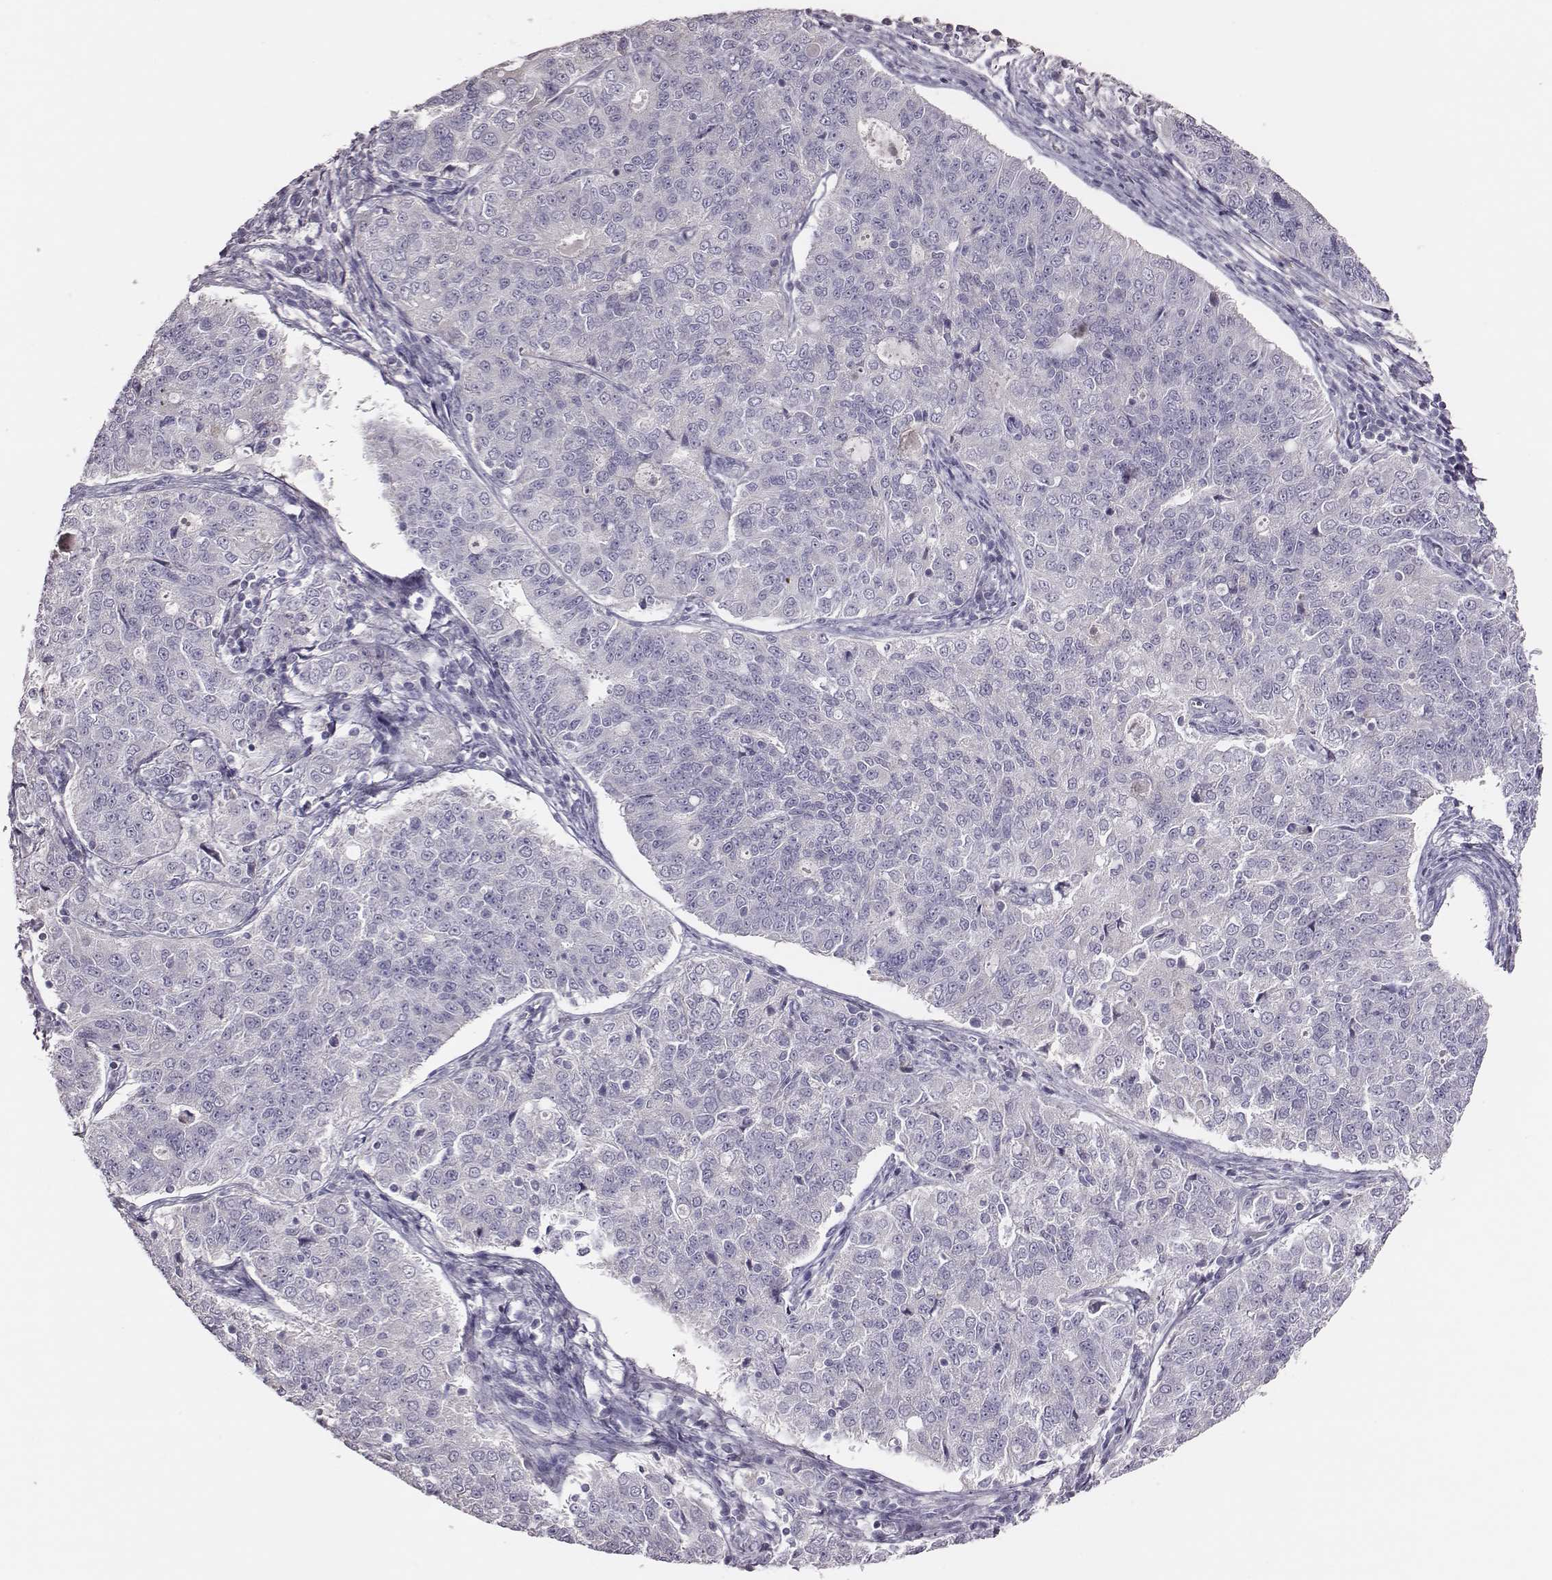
{"staining": {"intensity": "negative", "quantity": "none", "location": "none"}, "tissue": "endometrial cancer", "cell_type": "Tumor cells", "image_type": "cancer", "snomed": [{"axis": "morphology", "description": "Adenocarcinoma, NOS"}, {"axis": "topography", "description": "Endometrium"}], "caption": "A histopathology image of human endometrial adenocarcinoma is negative for staining in tumor cells. Nuclei are stained in blue.", "gene": "P2RY10", "patient": {"sex": "female", "age": 43}}